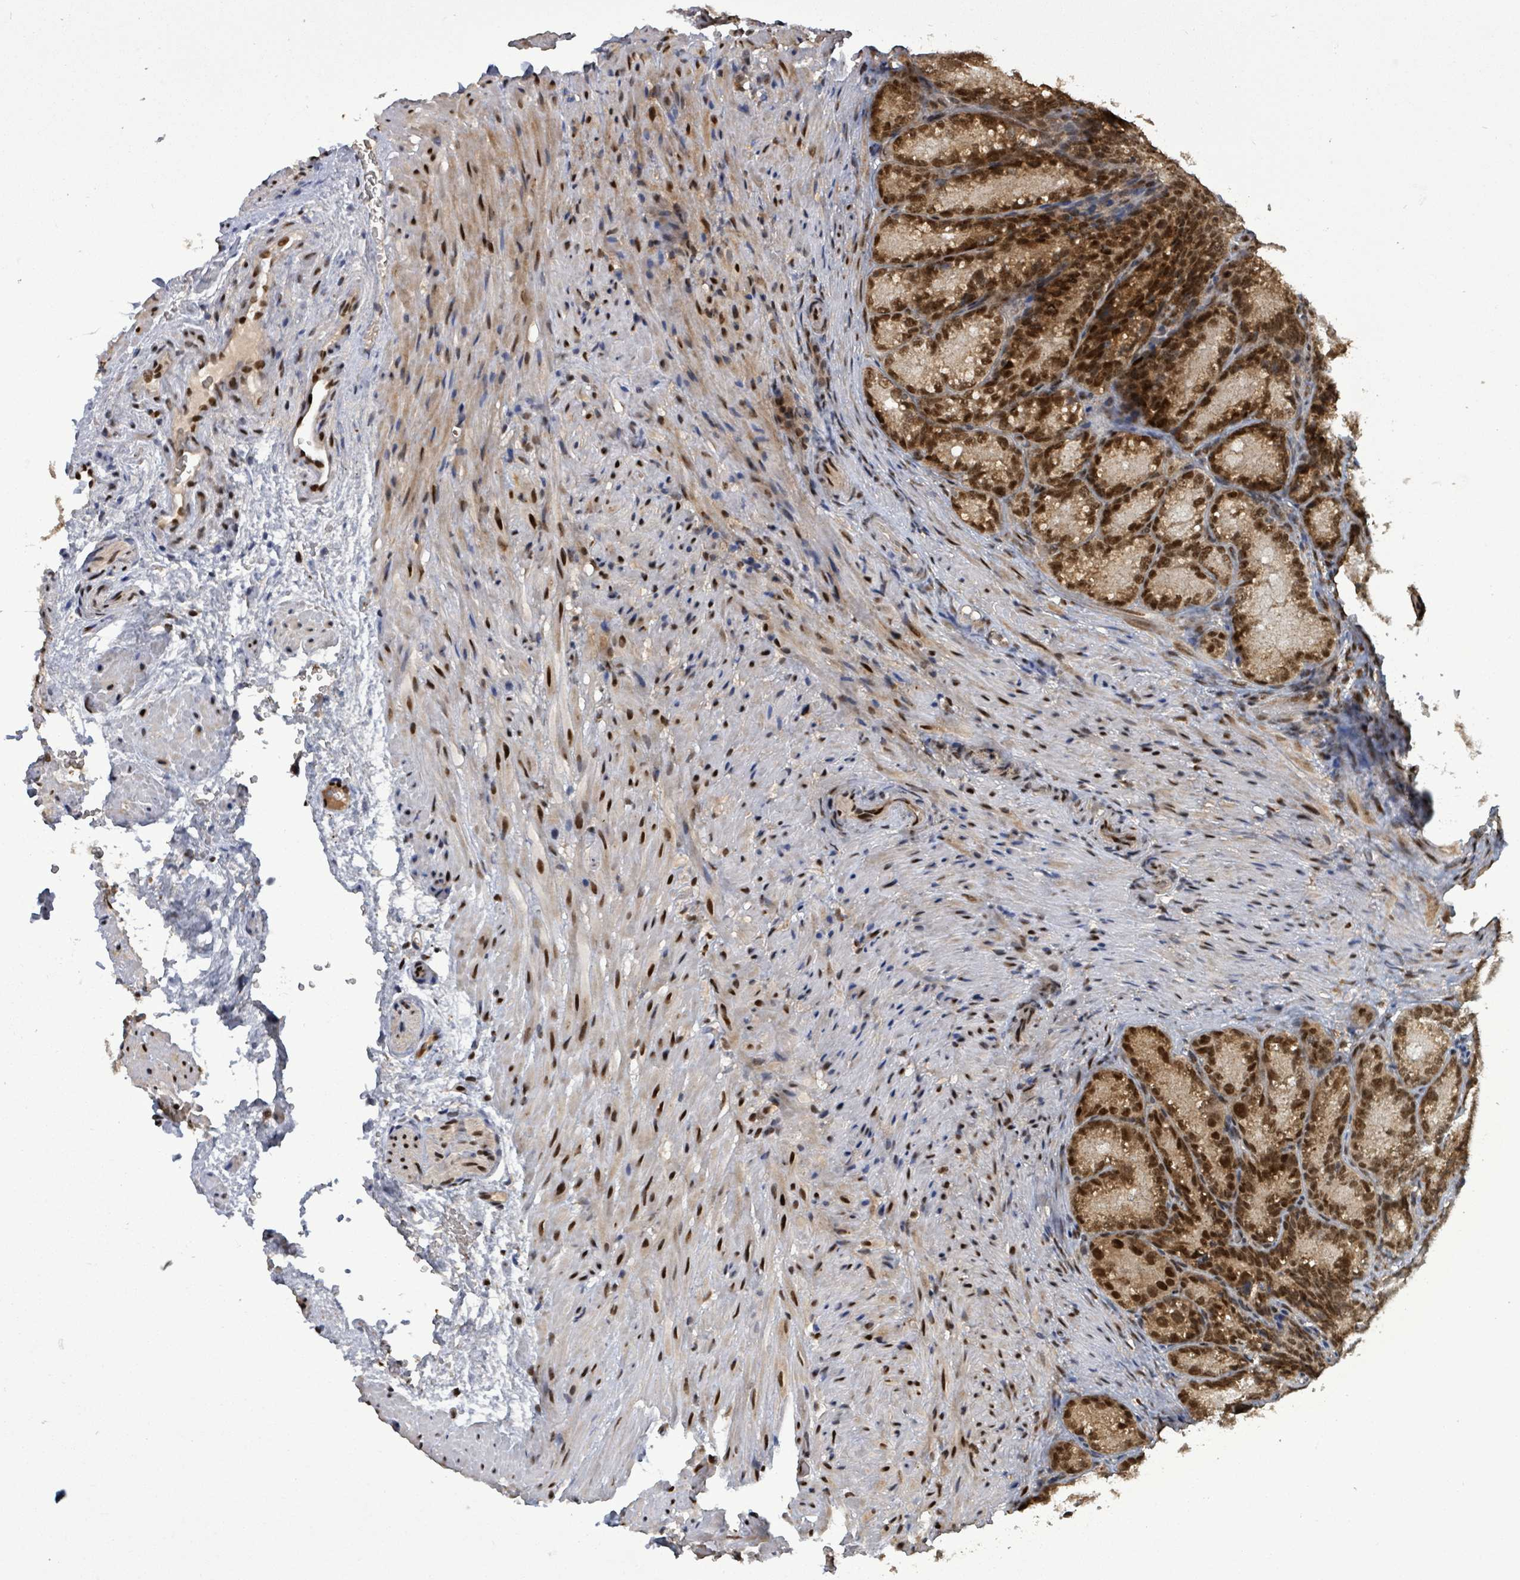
{"staining": {"intensity": "strong", "quantity": ">75%", "location": "nuclear"}, "tissue": "seminal vesicle", "cell_type": "Glandular cells", "image_type": "normal", "snomed": [{"axis": "morphology", "description": "Normal tissue, NOS"}, {"axis": "topography", "description": "Seminal veicle"}], "caption": "This image exhibits benign seminal vesicle stained with immunohistochemistry to label a protein in brown. The nuclear of glandular cells show strong positivity for the protein. Nuclei are counter-stained blue.", "gene": "PATZ1", "patient": {"sex": "male", "age": 58}}